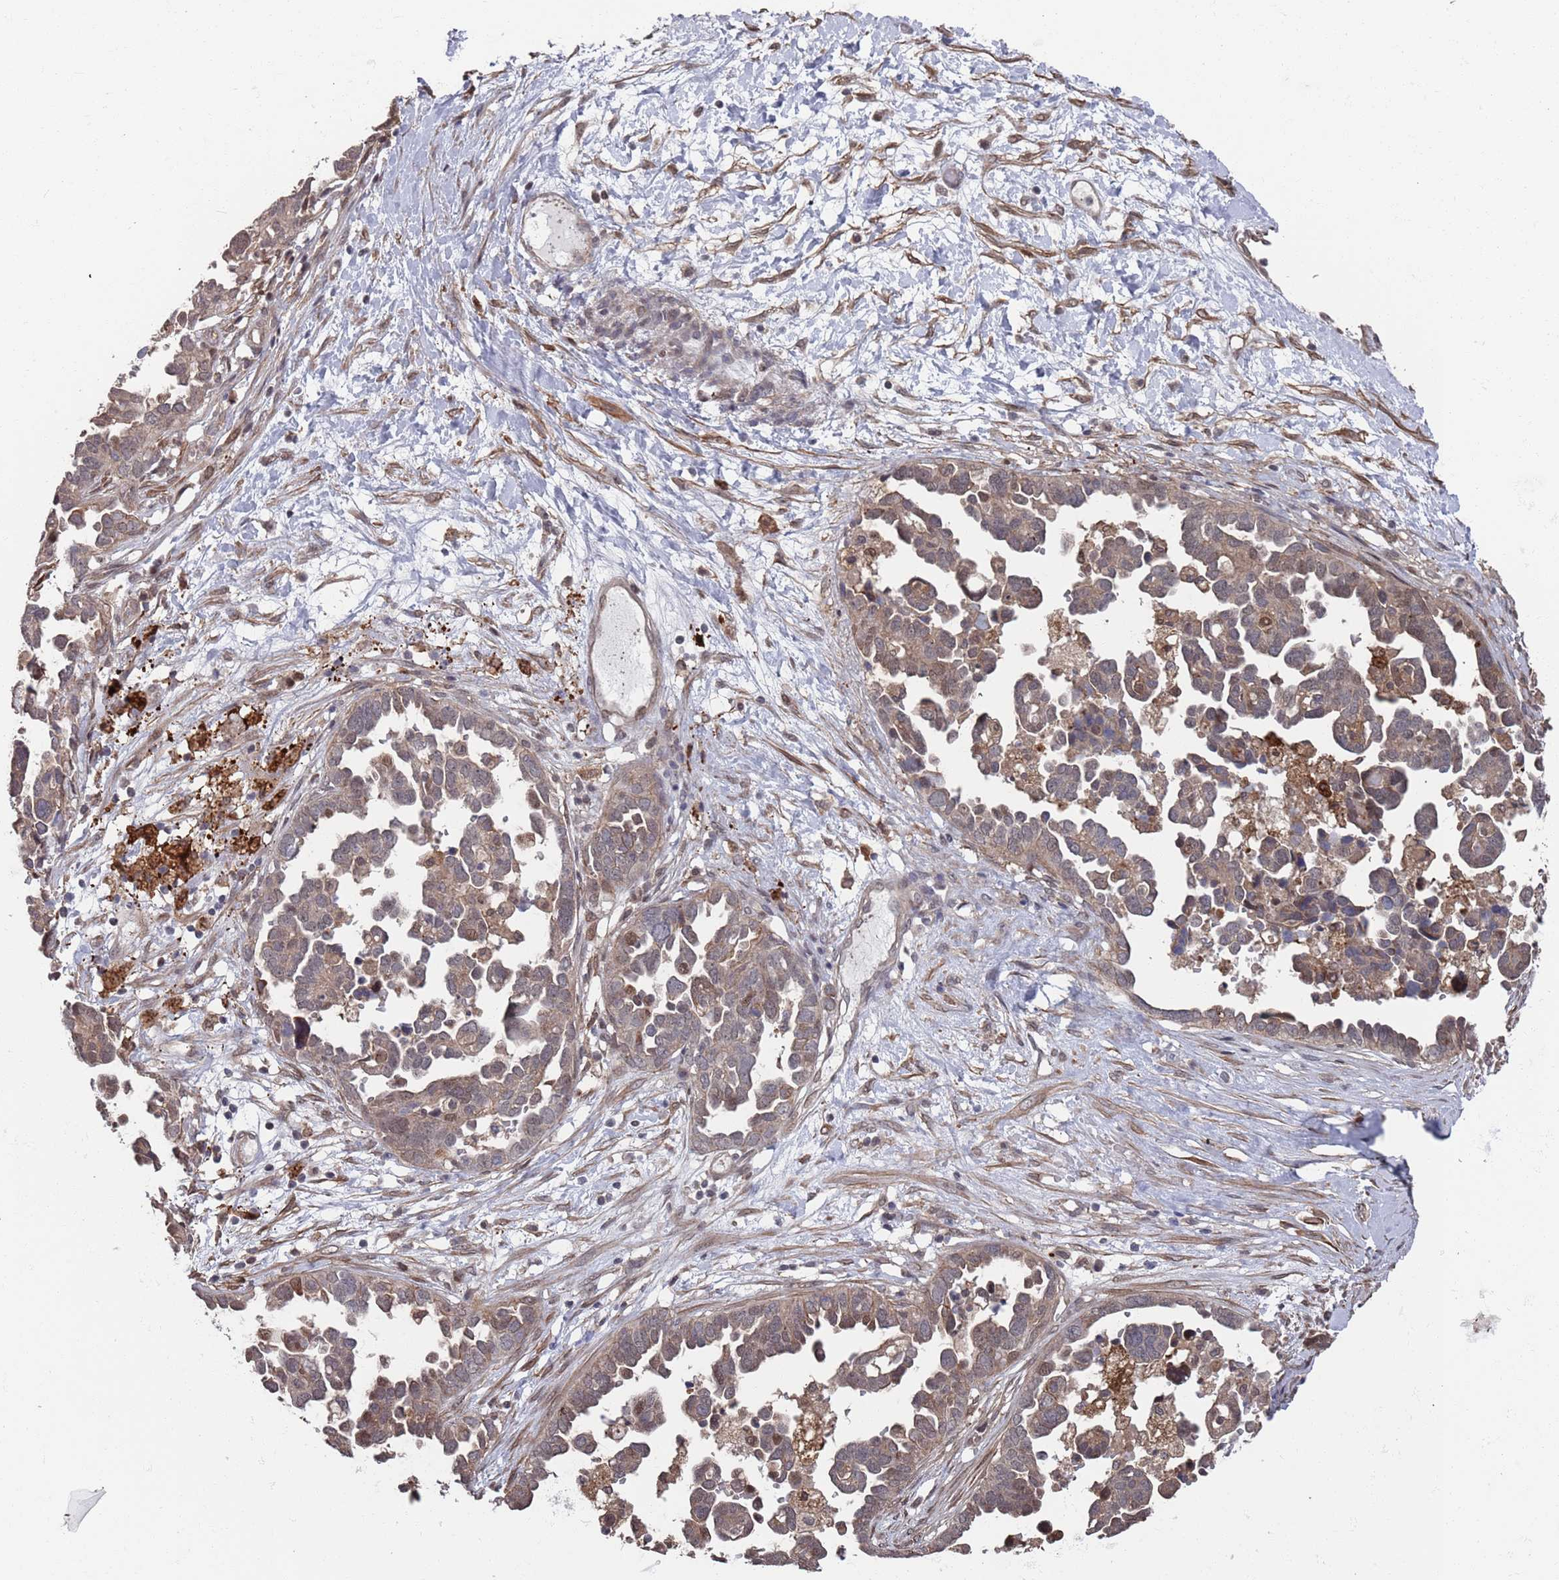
{"staining": {"intensity": "weak", "quantity": ">75%", "location": "cytoplasmic/membranous,nuclear"}, "tissue": "ovarian cancer", "cell_type": "Tumor cells", "image_type": "cancer", "snomed": [{"axis": "morphology", "description": "Cystadenocarcinoma, serous, NOS"}, {"axis": "topography", "description": "Ovary"}], "caption": "Human ovarian cancer stained with a protein marker demonstrates weak staining in tumor cells.", "gene": "DGKD", "patient": {"sex": "female", "age": 54}}